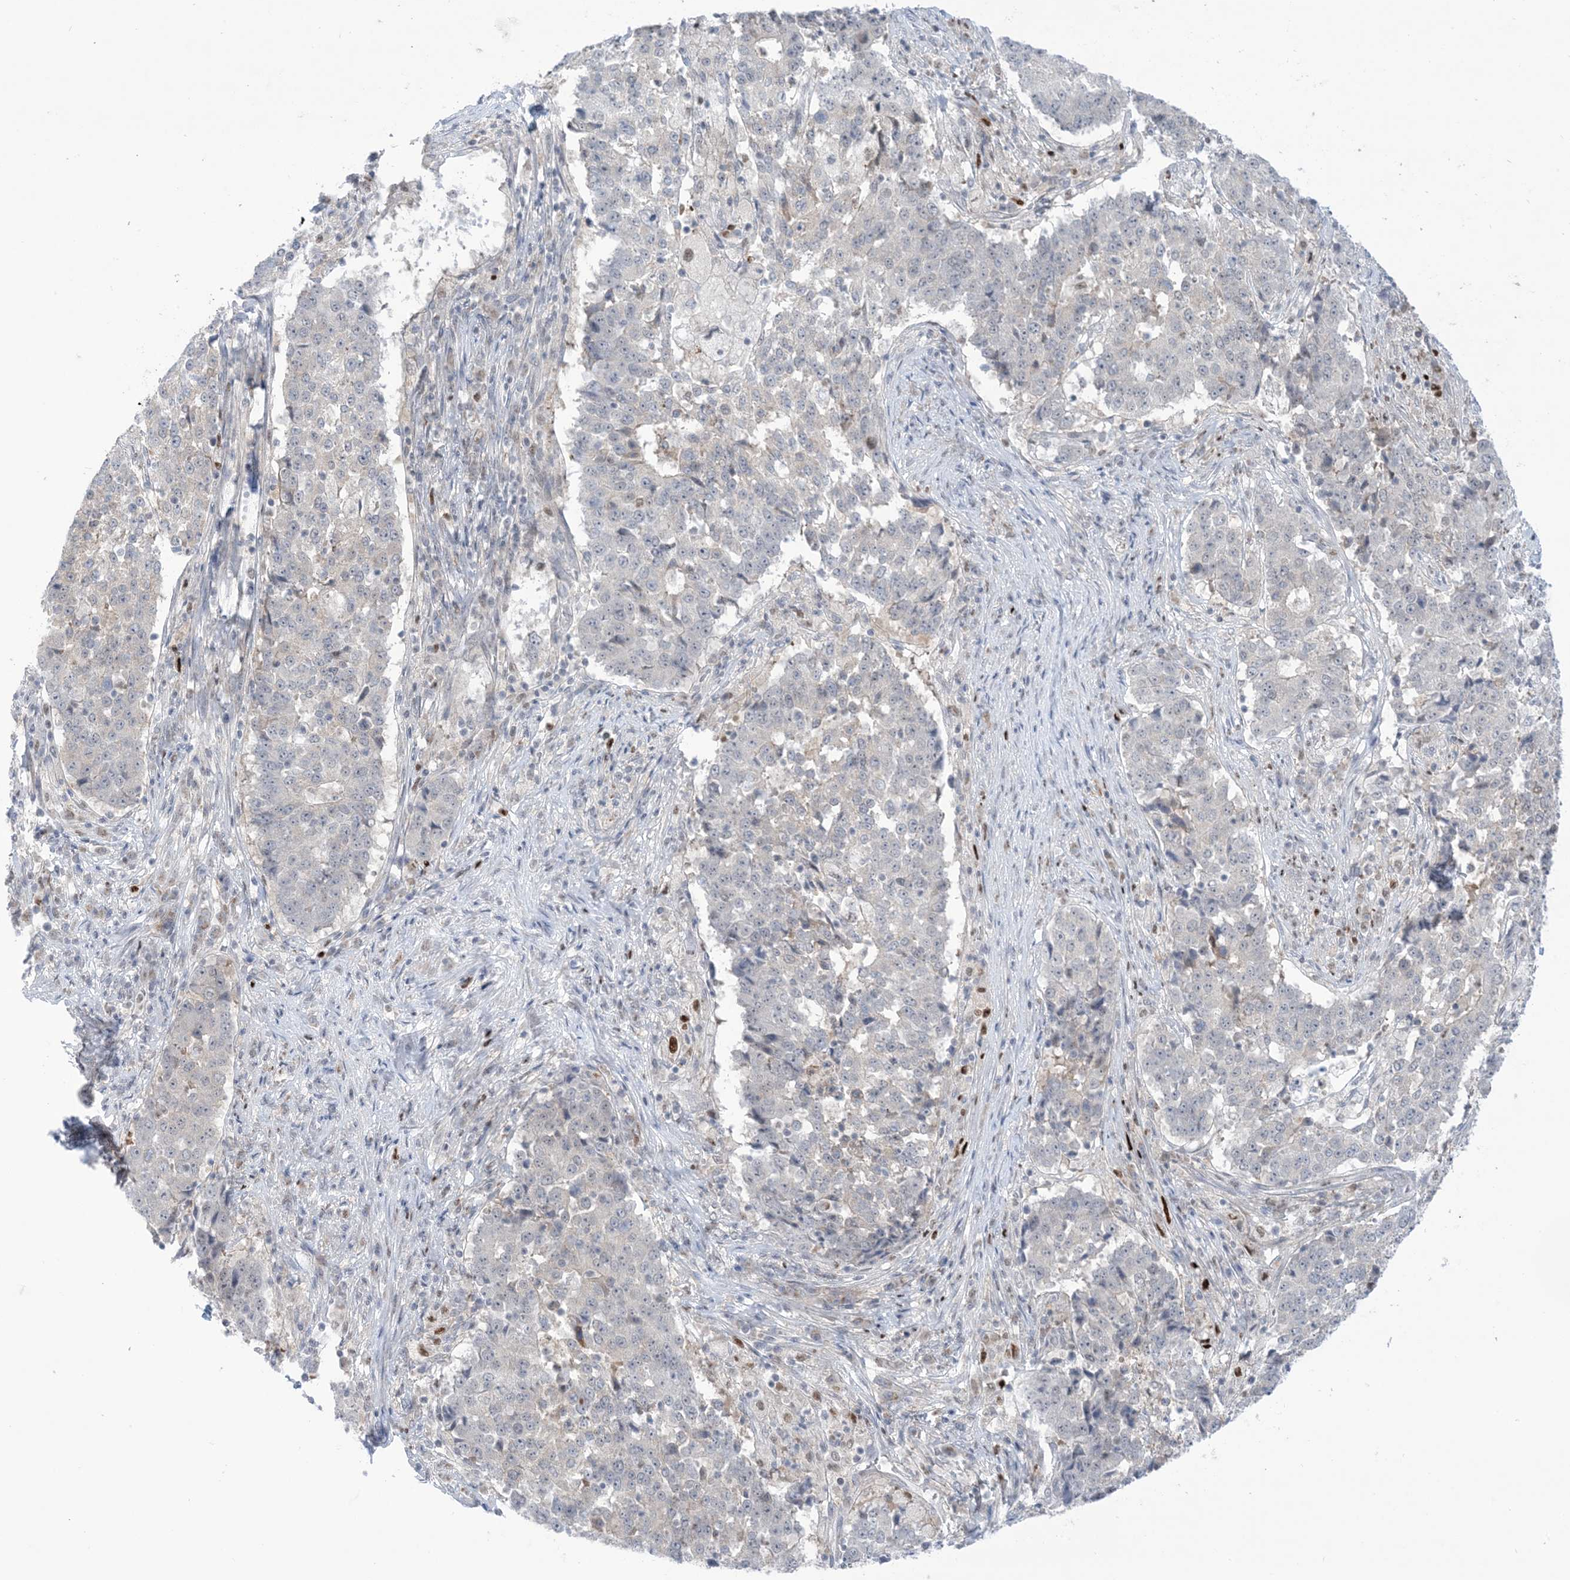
{"staining": {"intensity": "negative", "quantity": "none", "location": "none"}, "tissue": "stomach cancer", "cell_type": "Tumor cells", "image_type": "cancer", "snomed": [{"axis": "morphology", "description": "Adenocarcinoma, NOS"}, {"axis": "topography", "description": "Stomach"}], "caption": "High magnification brightfield microscopy of stomach cancer (adenocarcinoma) stained with DAB (3,3'-diaminobenzidine) (brown) and counterstained with hematoxylin (blue): tumor cells show no significant positivity.", "gene": "TFPT", "patient": {"sex": "male", "age": 59}}